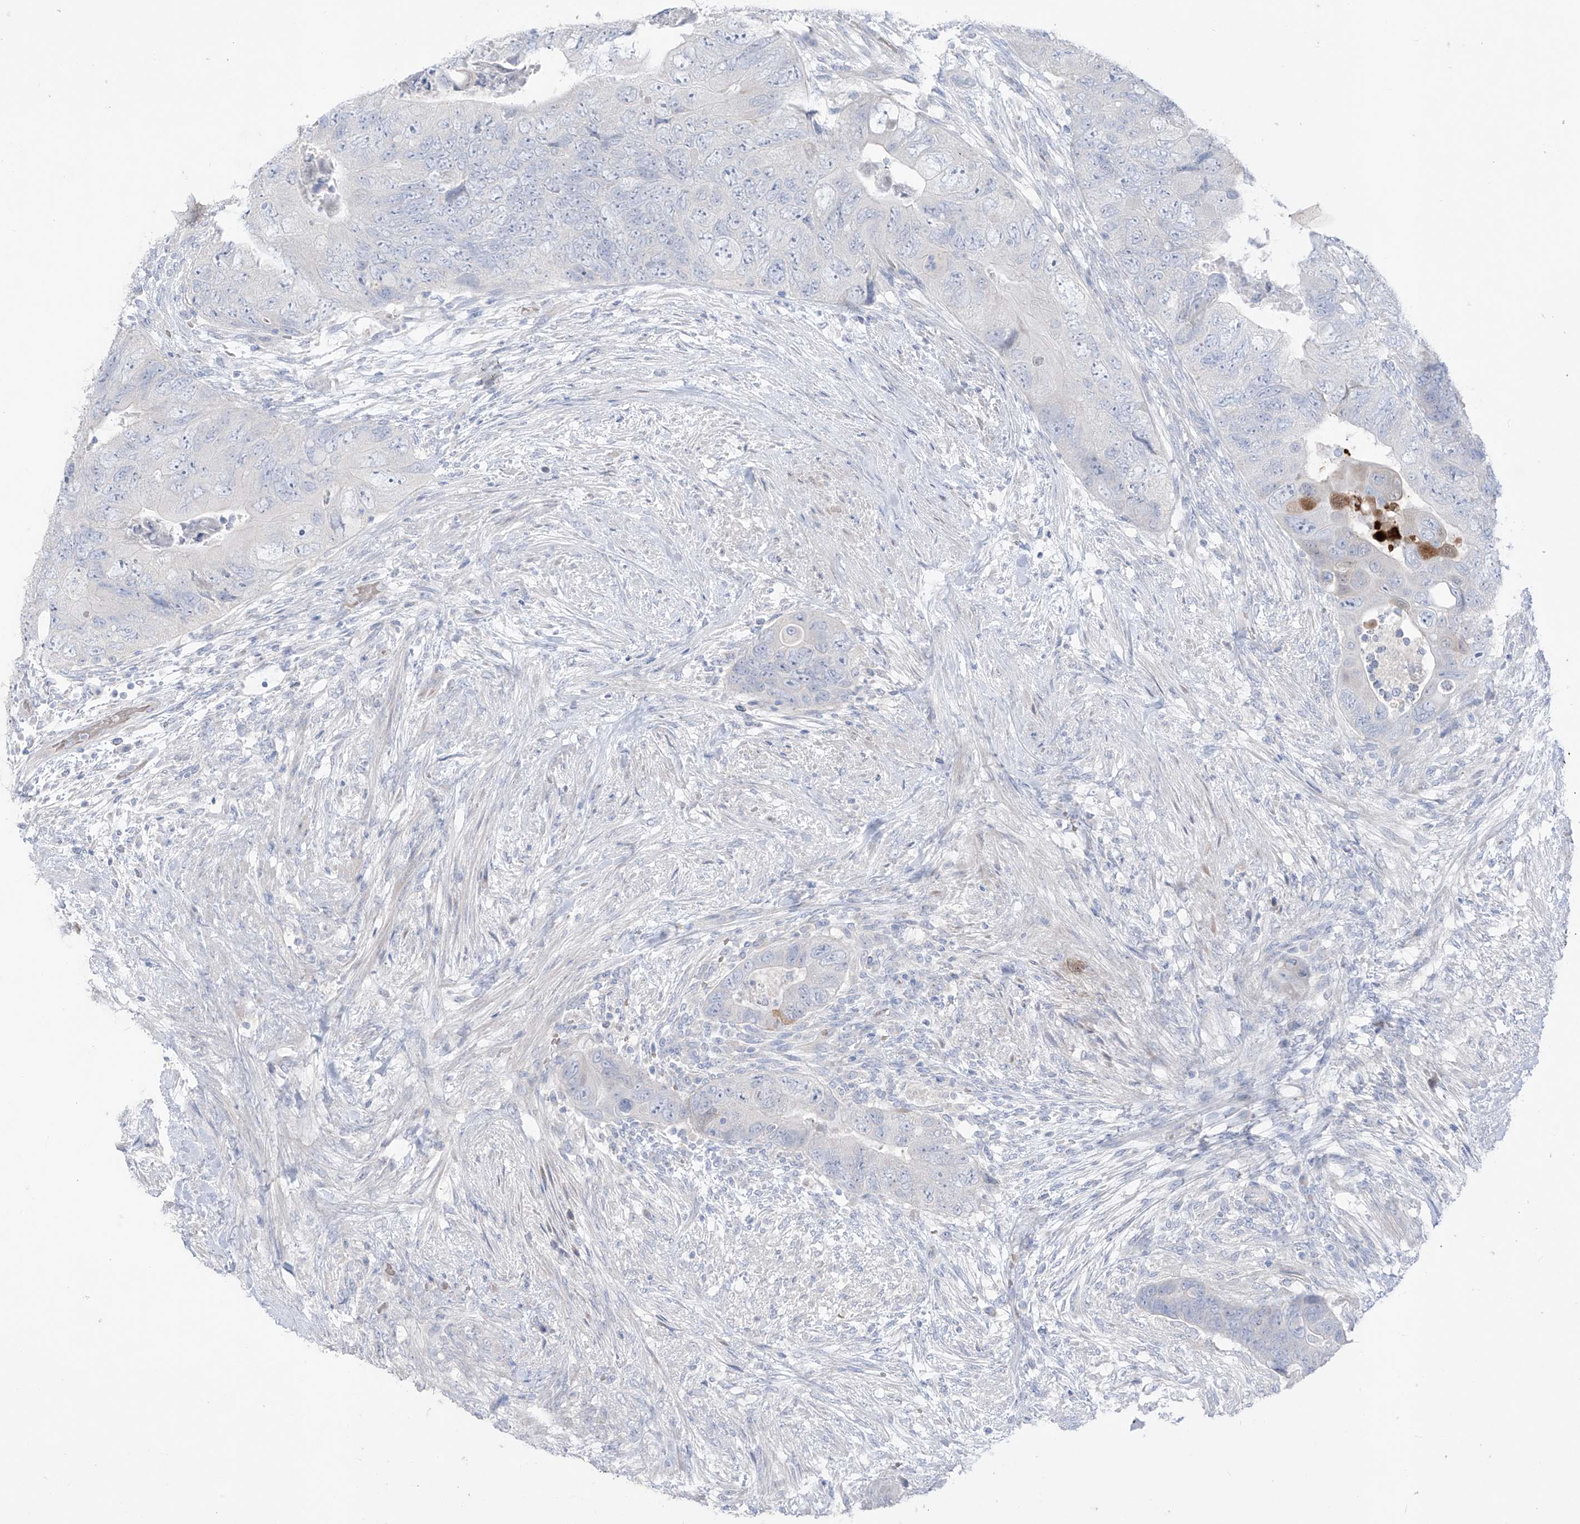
{"staining": {"intensity": "negative", "quantity": "none", "location": "none"}, "tissue": "colorectal cancer", "cell_type": "Tumor cells", "image_type": "cancer", "snomed": [{"axis": "morphology", "description": "Adenocarcinoma, NOS"}, {"axis": "topography", "description": "Rectum"}], "caption": "Immunohistochemistry (IHC) histopathology image of neoplastic tissue: colorectal cancer stained with DAB reveals no significant protein staining in tumor cells.", "gene": "ASPRV1", "patient": {"sex": "male", "age": 63}}